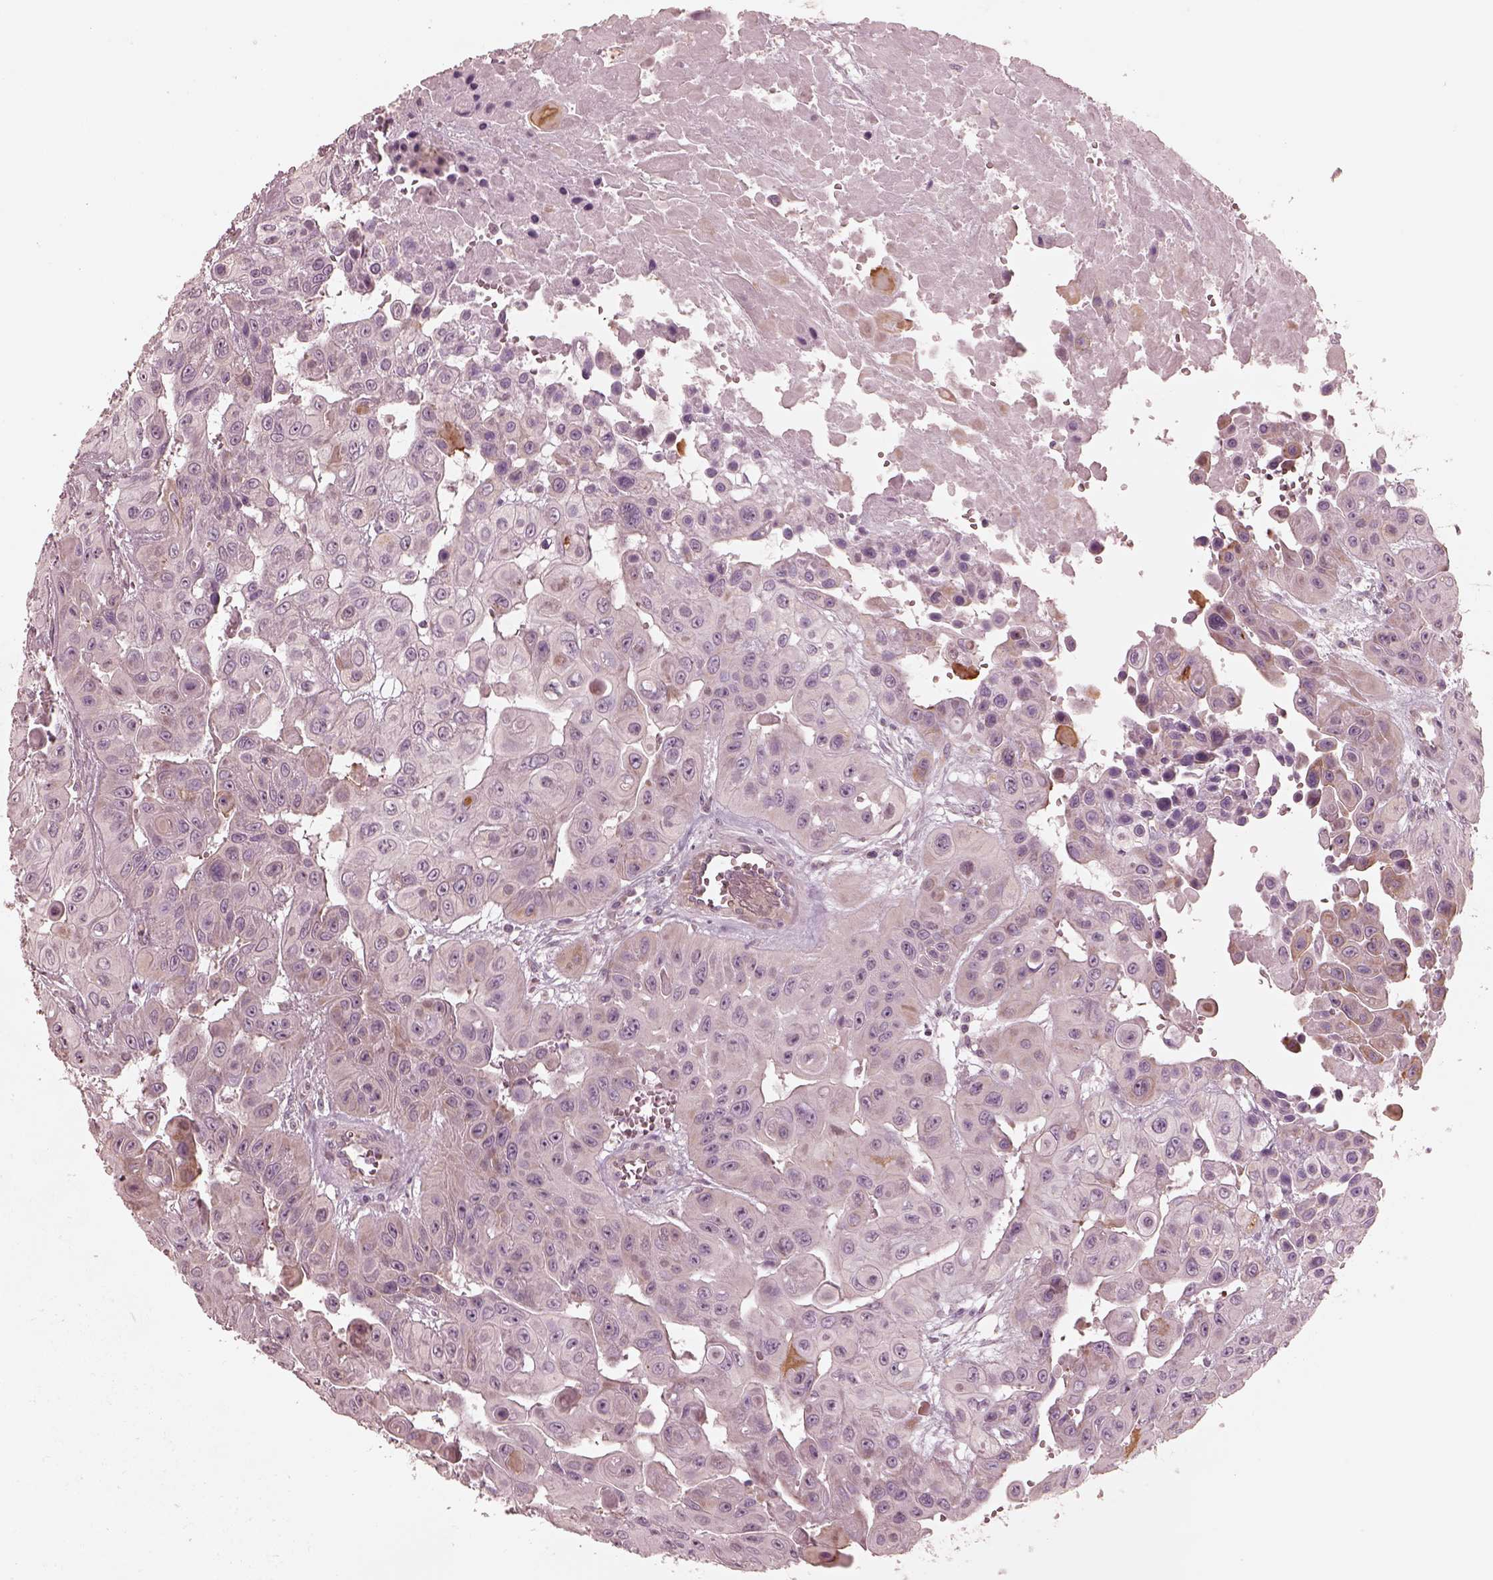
{"staining": {"intensity": "negative", "quantity": "none", "location": "none"}, "tissue": "head and neck cancer", "cell_type": "Tumor cells", "image_type": "cancer", "snomed": [{"axis": "morphology", "description": "Adenocarcinoma, NOS"}, {"axis": "topography", "description": "Head-Neck"}], "caption": "DAB (3,3'-diaminobenzidine) immunohistochemical staining of head and neck cancer demonstrates no significant expression in tumor cells.", "gene": "RAB3C", "patient": {"sex": "male", "age": 73}}